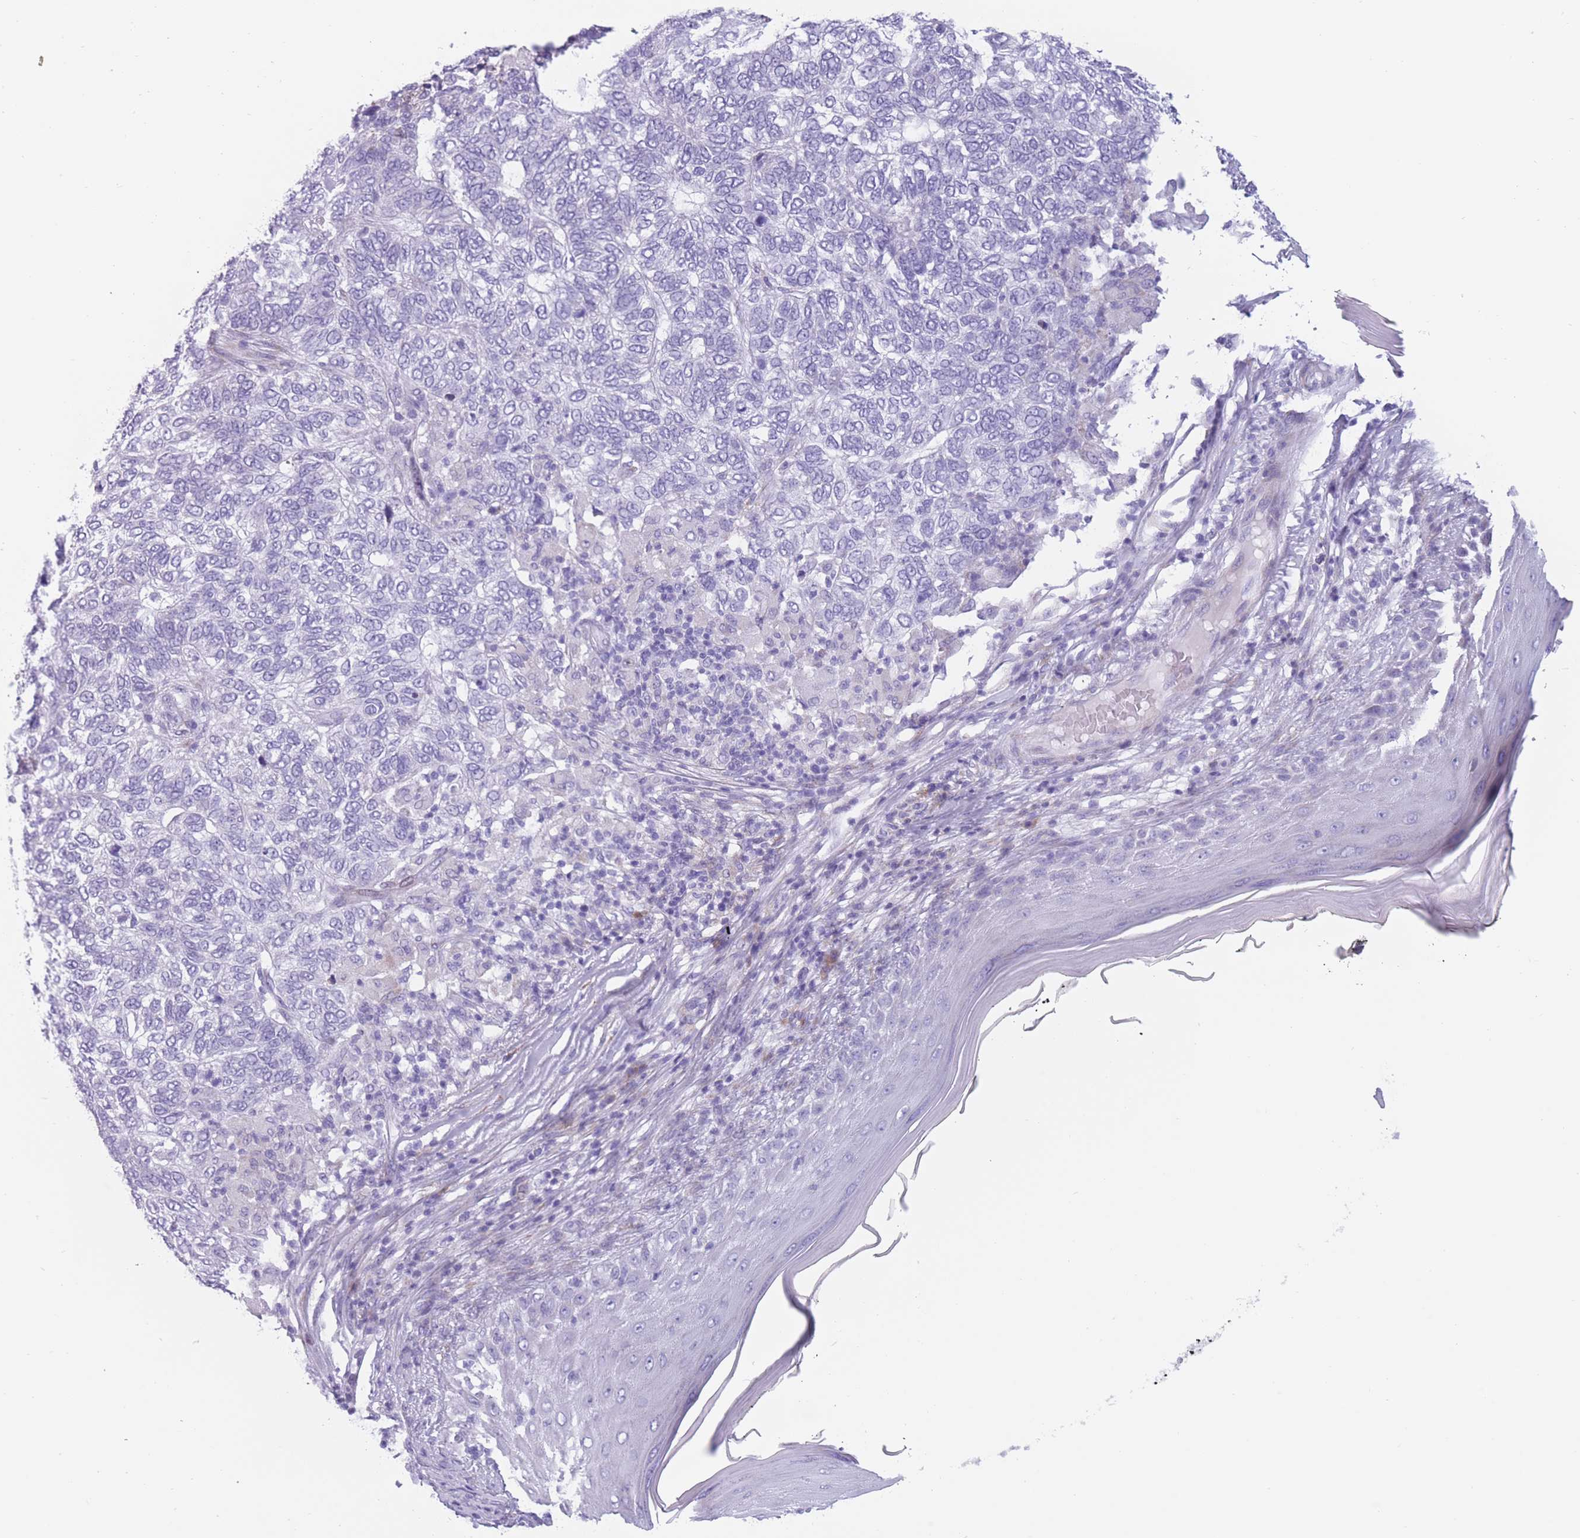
{"staining": {"intensity": "negative", "quantity": "none", "location": "none"}, "tissue": "skin cancer", "cell_type": "Tumor cells", "image_type": "cancer", "snomed": [{"axis": "morphology", "description": "Basal cell carcinoma"}, {"axis": "topography", "description": "Skin"}], "caption": "Image shows no protein expression in tumor cells of basal cell carcinoma (skin) tissue.", "gene": "COL27A1", "patient": {"sex": "female", "age": 65}}